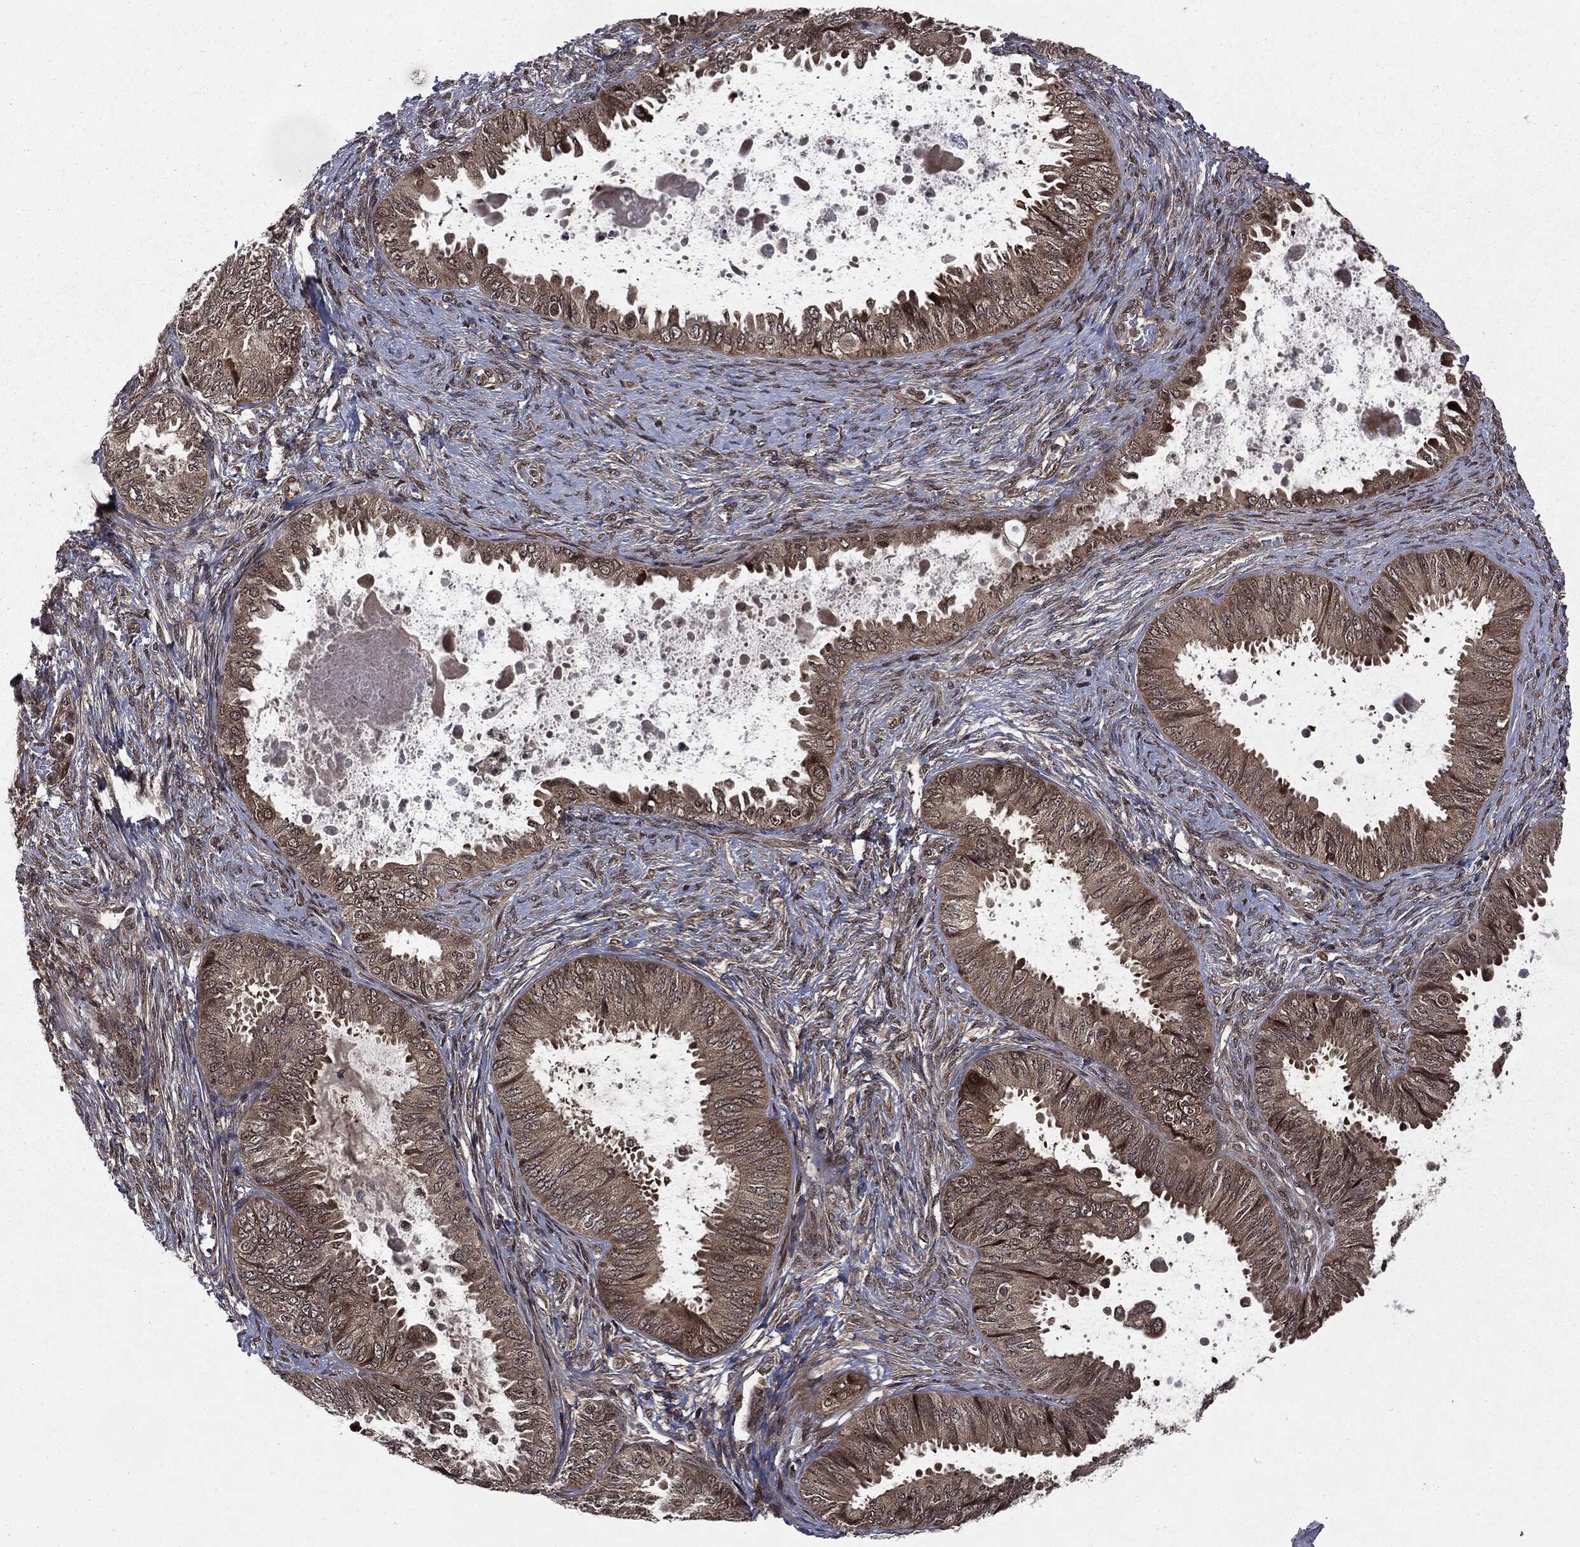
{"staining": {"intensity": "strong", "quantity": "25%-75%", "location": "cytoplasmic/membranous"}, "tissue": "ovarian cancer", "cell_type": "Tumor cells", "image_type": "cancer", "snomed": [{"axis": "morphology", "description": "Carcinoma, endometroid"}, {"axis": "topography", "description": "Ovary"}], "caption": "Ovarian endometroid carcinoma tissue demonstrates strong cytoplasmic/membranous expression in approximately 25%-75% of tumor cells", "gene": "STAU2", "patient": {"sex": "female", "age": 70}}